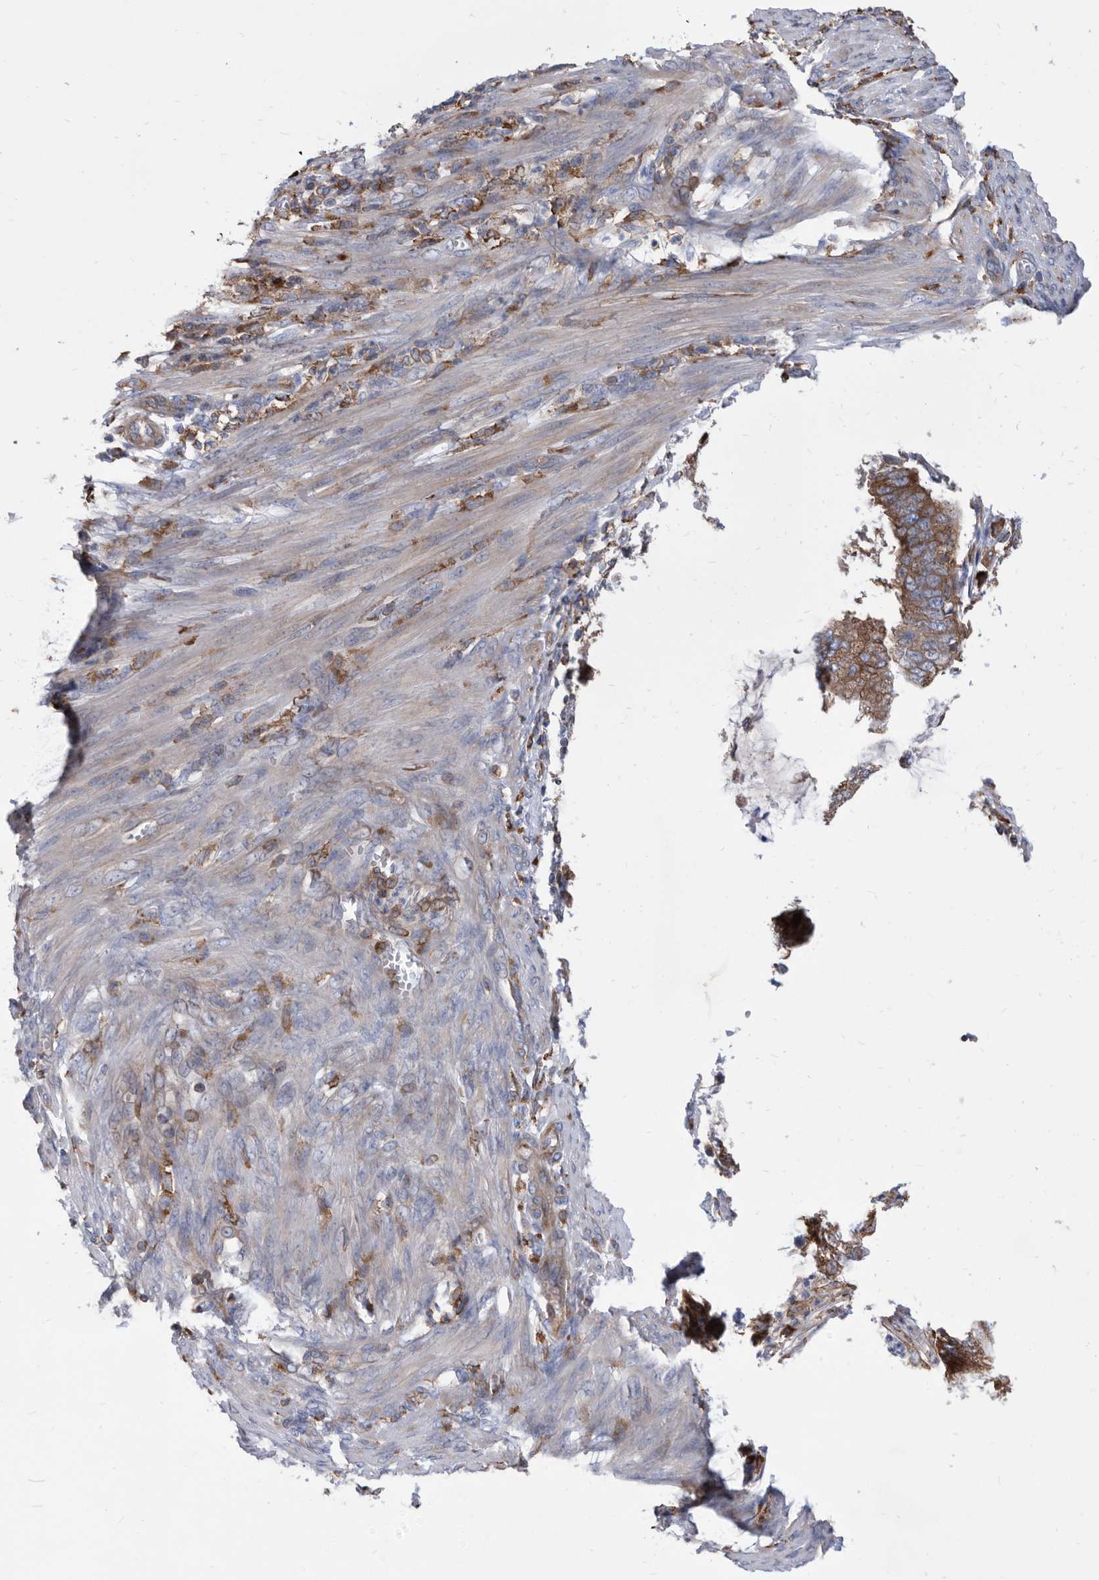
{"staining": {"intensity": "moderate", "quantity": ">75%", "location": "cytoplasmic/membranous"}, "tissue": "endometrial cancer", "cell_type": "Tumor cells", "image_type": "cancer", "snomed": [{"axis": "morphology", "description": "Adenocarcinoma, NOS"}, {"axis": "topography", "description": "Endometrium"}], "caption": "High-power microscopy captured an immunohistochemistry image of adenocarcinoma (endometrial), revealing moderate cytoplasmic/membranous staining in approximately >75% of tumor cells.", "gene": "SMG7", "patient": {"sex": "female", "age": 49}}